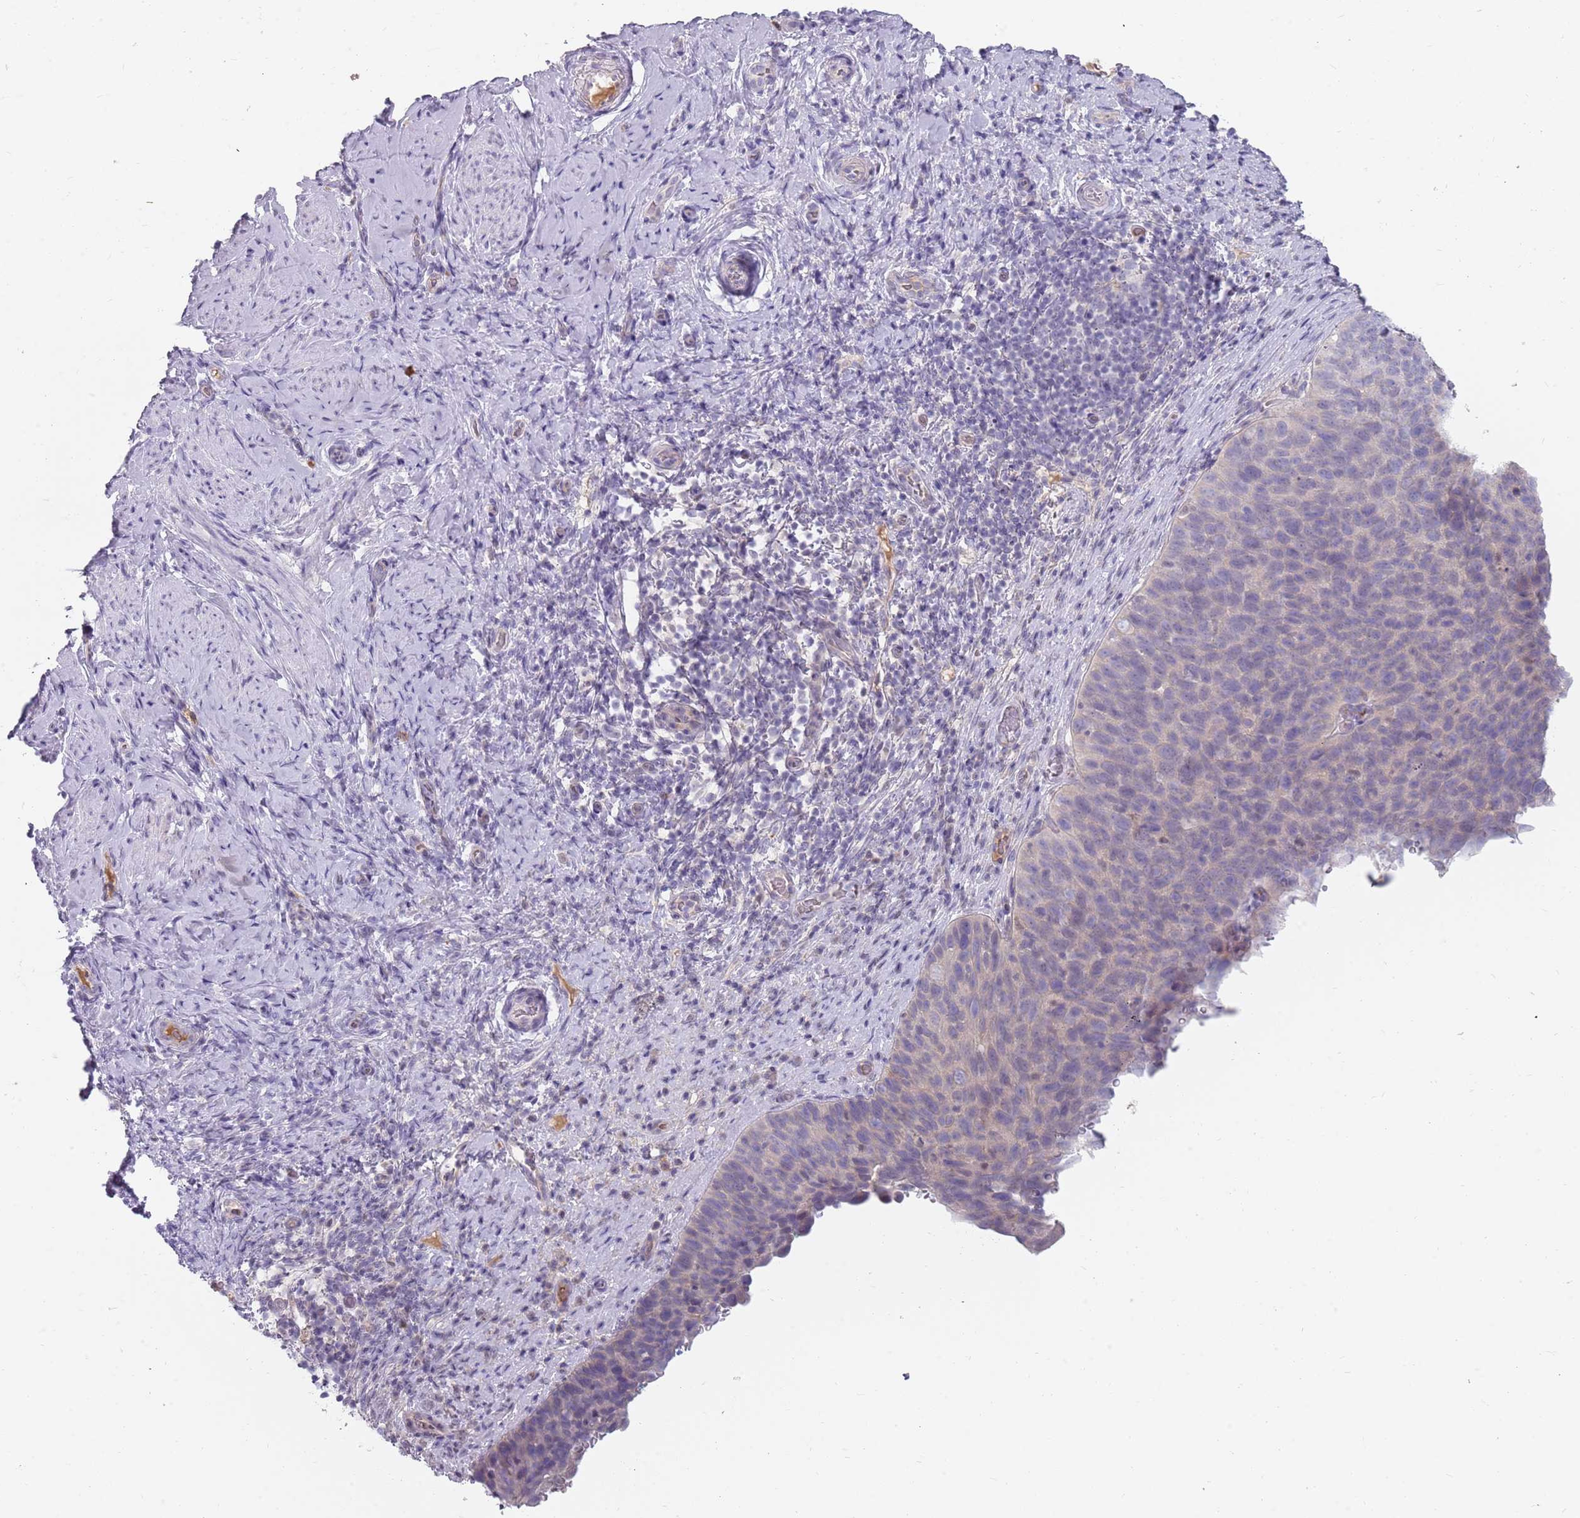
{"staining": {"intensity": "negative", "quantity": "none", "location": "none"}, "tissue": "cervical cancer", "cell_type": "Tumor cells", "image_type": "cancer", "snomed": [{"axis": "morphology", "description": "Squamous cell carcinoma, NOS"}, {"axis": "topography", "description": "Cervix"}], "caption": "Micrograph shows no significant protein expression in tumor cells of cervical squamous cell carcinoma. (DAB (3,3'-diaminobenzidine) IHC visualized using brightfield microscopy, high magnification).", "gene": "DDX4", "patient": {"sex": "female", "age": 80}}